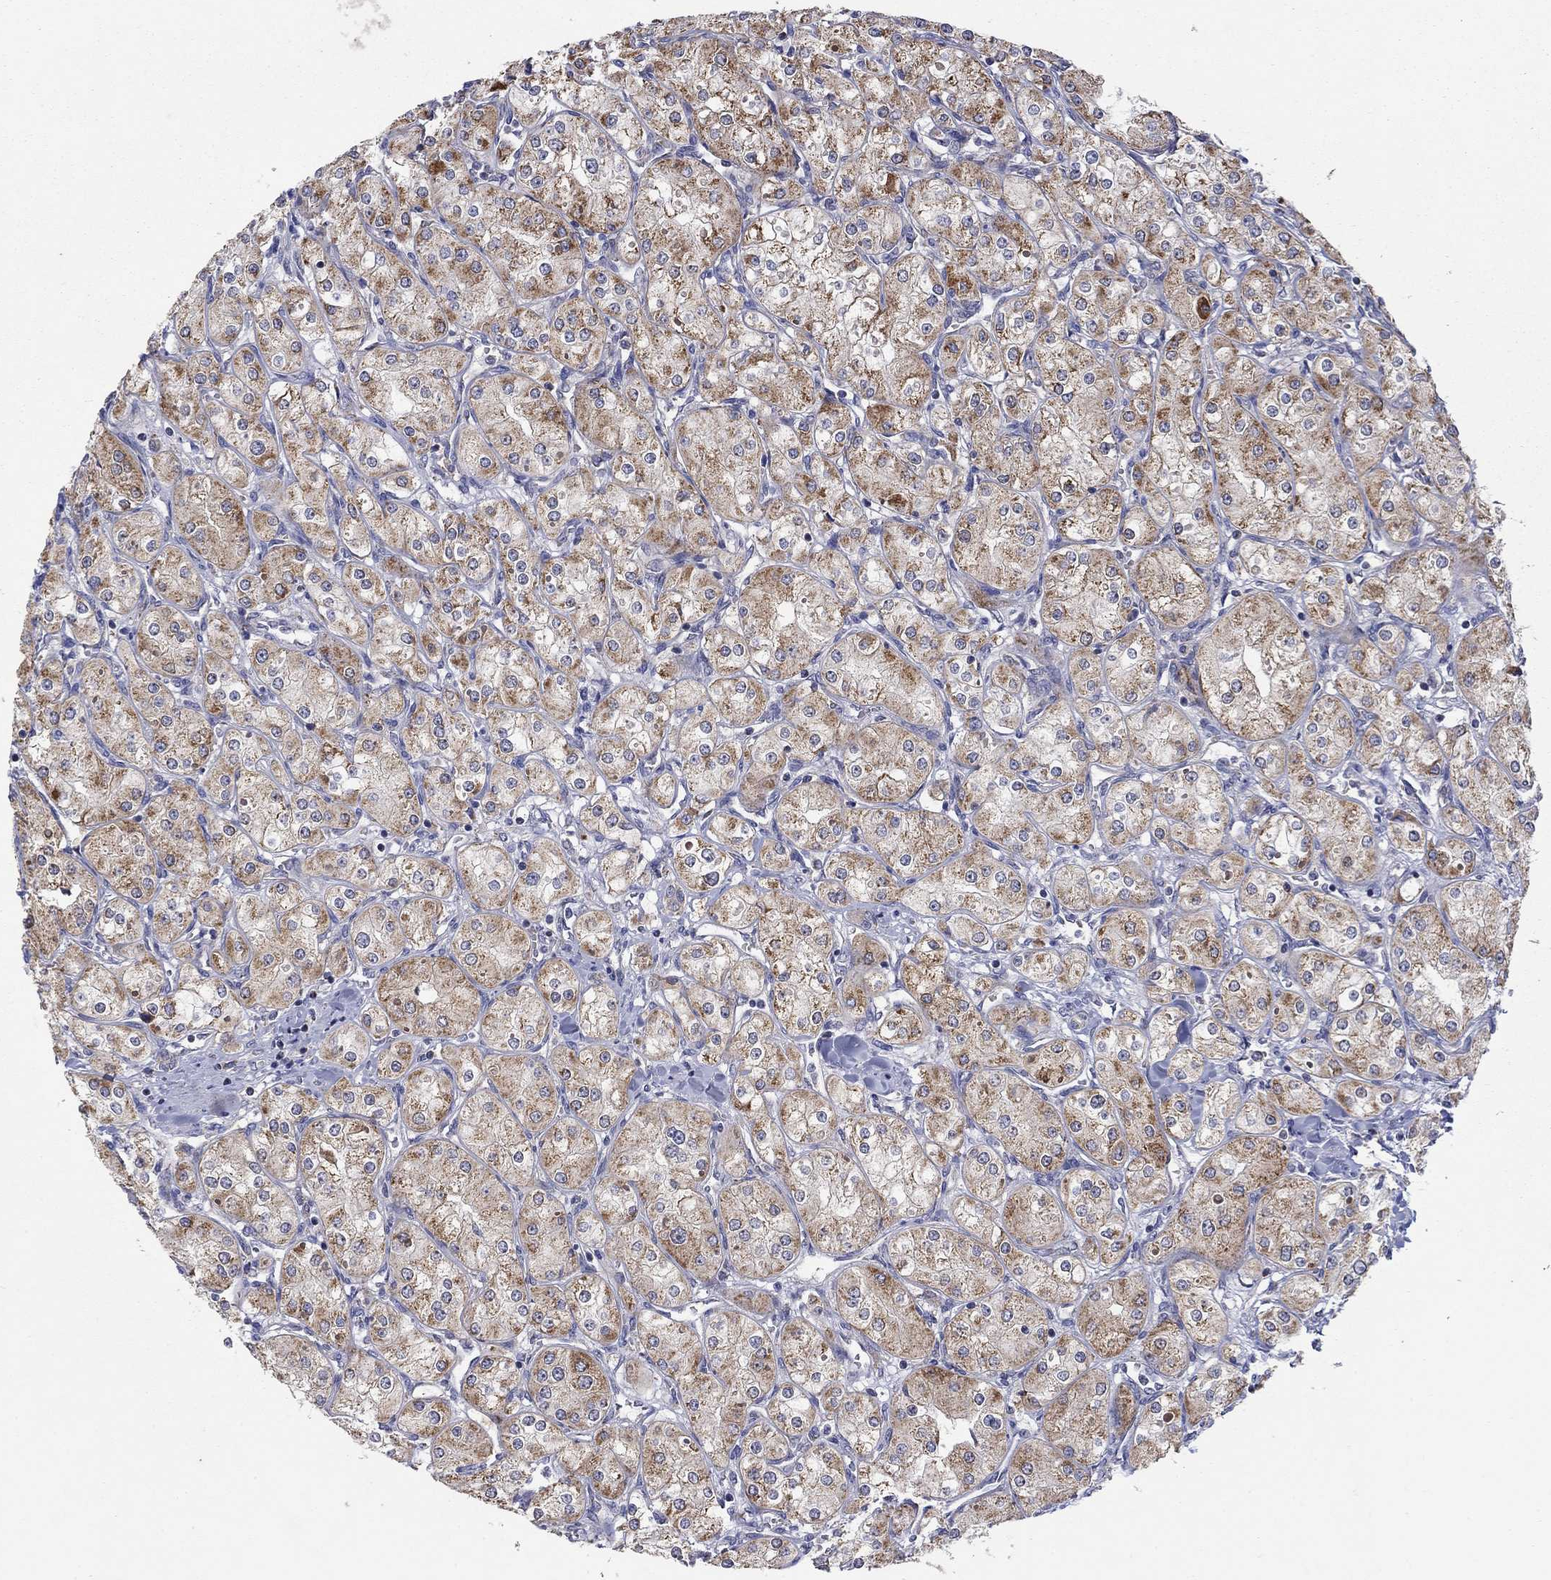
{"staining": {"intensity": "strong", "quantity": "25%-75%", "location": "cytoplasmic/membranous"}, "tissue": "renal cancer", "cell_type": "Tumor cells", "image_type": "cancer", "snomed": [{"axis": "morphology", "description": "Adenocarcinoma, NOS"}, {"axis": "topography", "description": "Kidney"}], "caption": "The image reveals staining of renal cancer (adenocarcinoma), revealing strong cytoplasmic/membranous protein expression (brown color) within tumor cells. The staining is performed using DAB brown chromogen to label protein expression. The nuclei are counter-stained blue using hematoxylin.", "gene": "HPS5", "patient": {"sex": "male", "age": 77}}